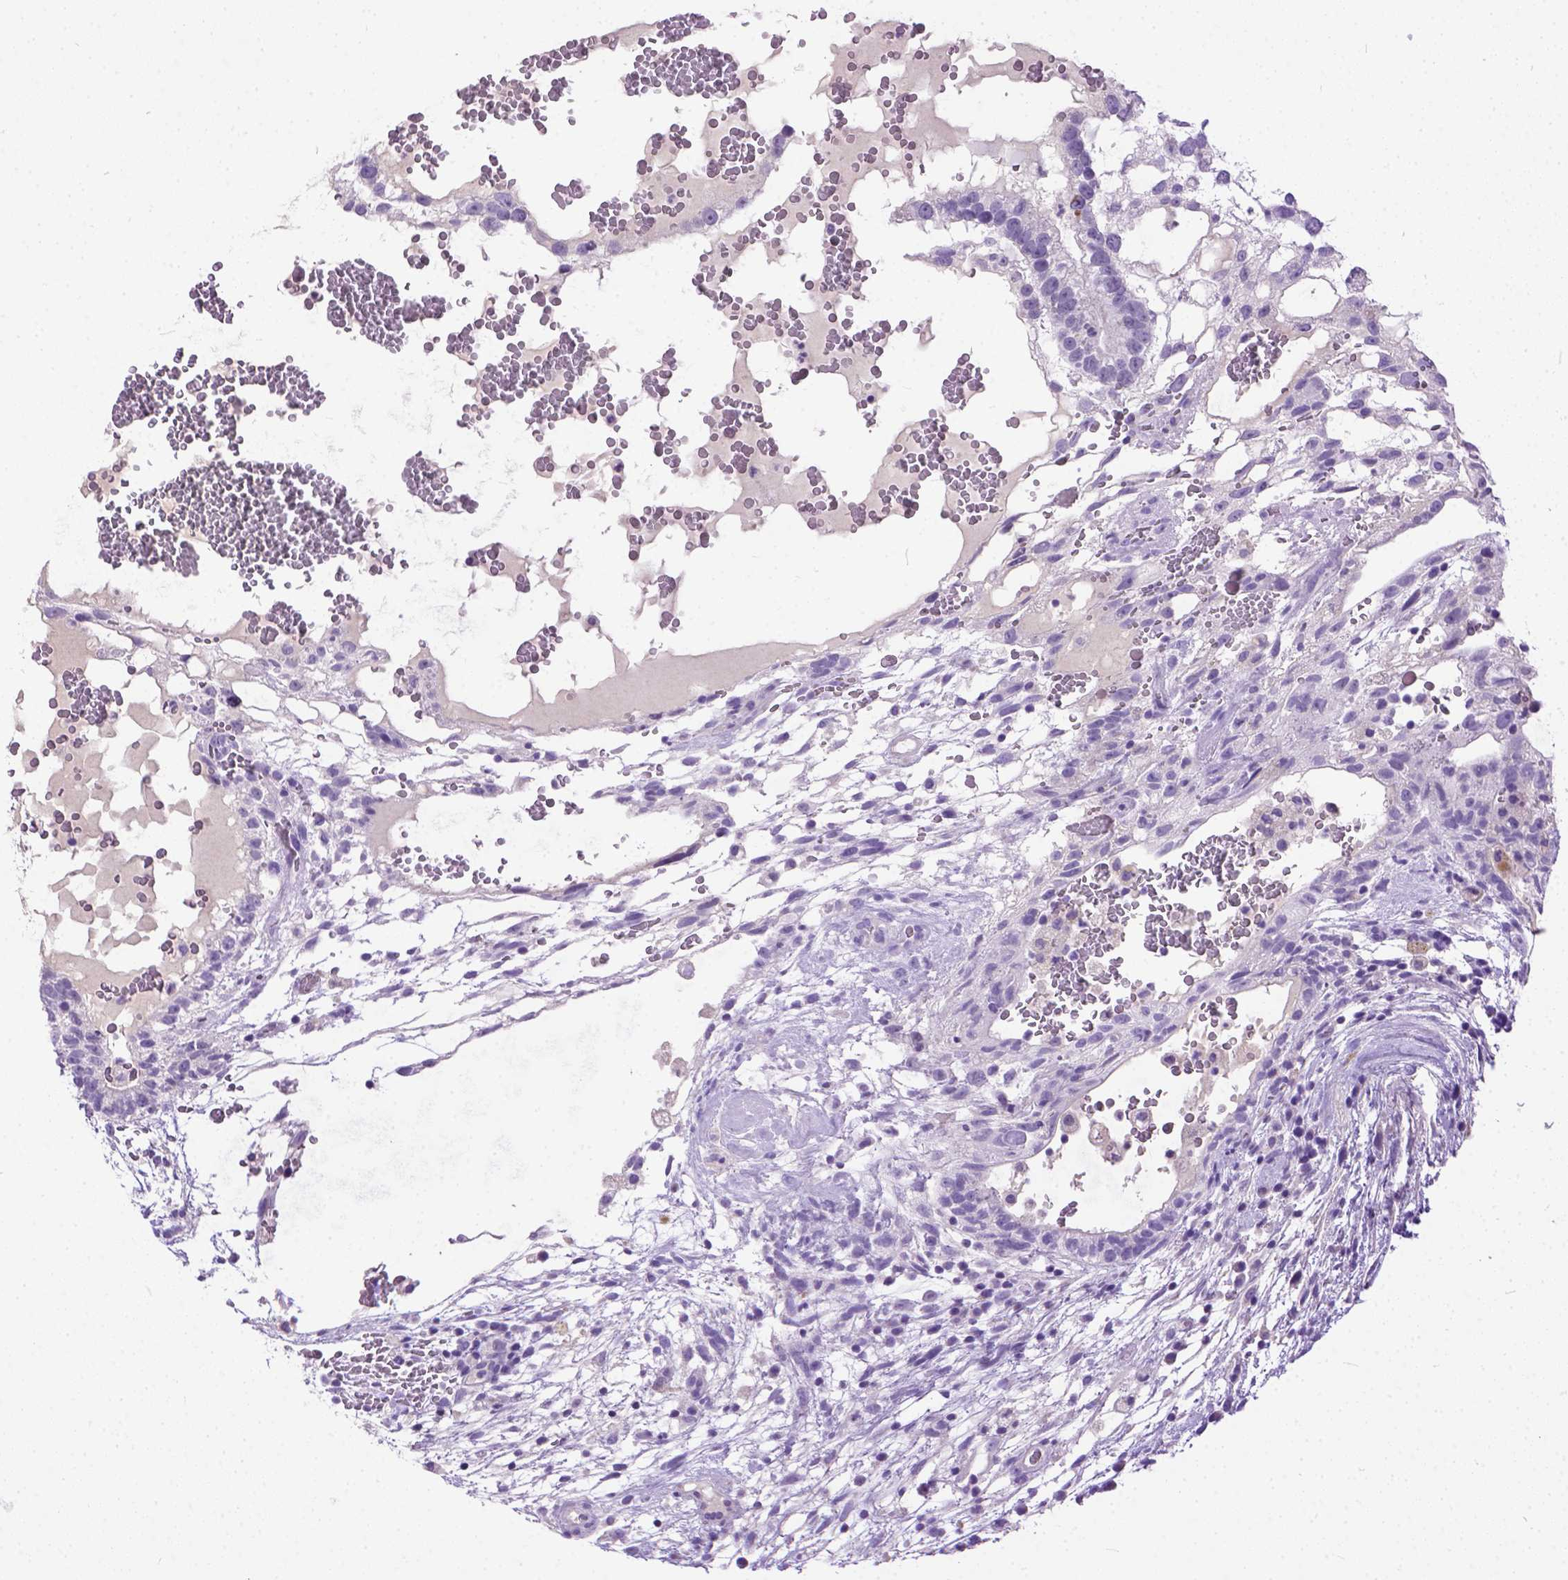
{"staining": {"intensity": "negative", "quantity": "none", "location": "none"}, "tissue": "testis cancer", "cell_type": "Tumor cells", "image_type": "cancer", "snomed": [{"axis": "morphology", "description": "Normal tissue, NOS"}, {"axis": "morphology", "description": "Carcinoma, Embryonal, NOS"}, {"axis": "topography", "description": "Testis"}], "caption": "Immunohistochemistry of testis cancer demonstrates no positivity in tumor cells.", "gene": "PLK5", "patient": {"sex": "male", "age": 32}}